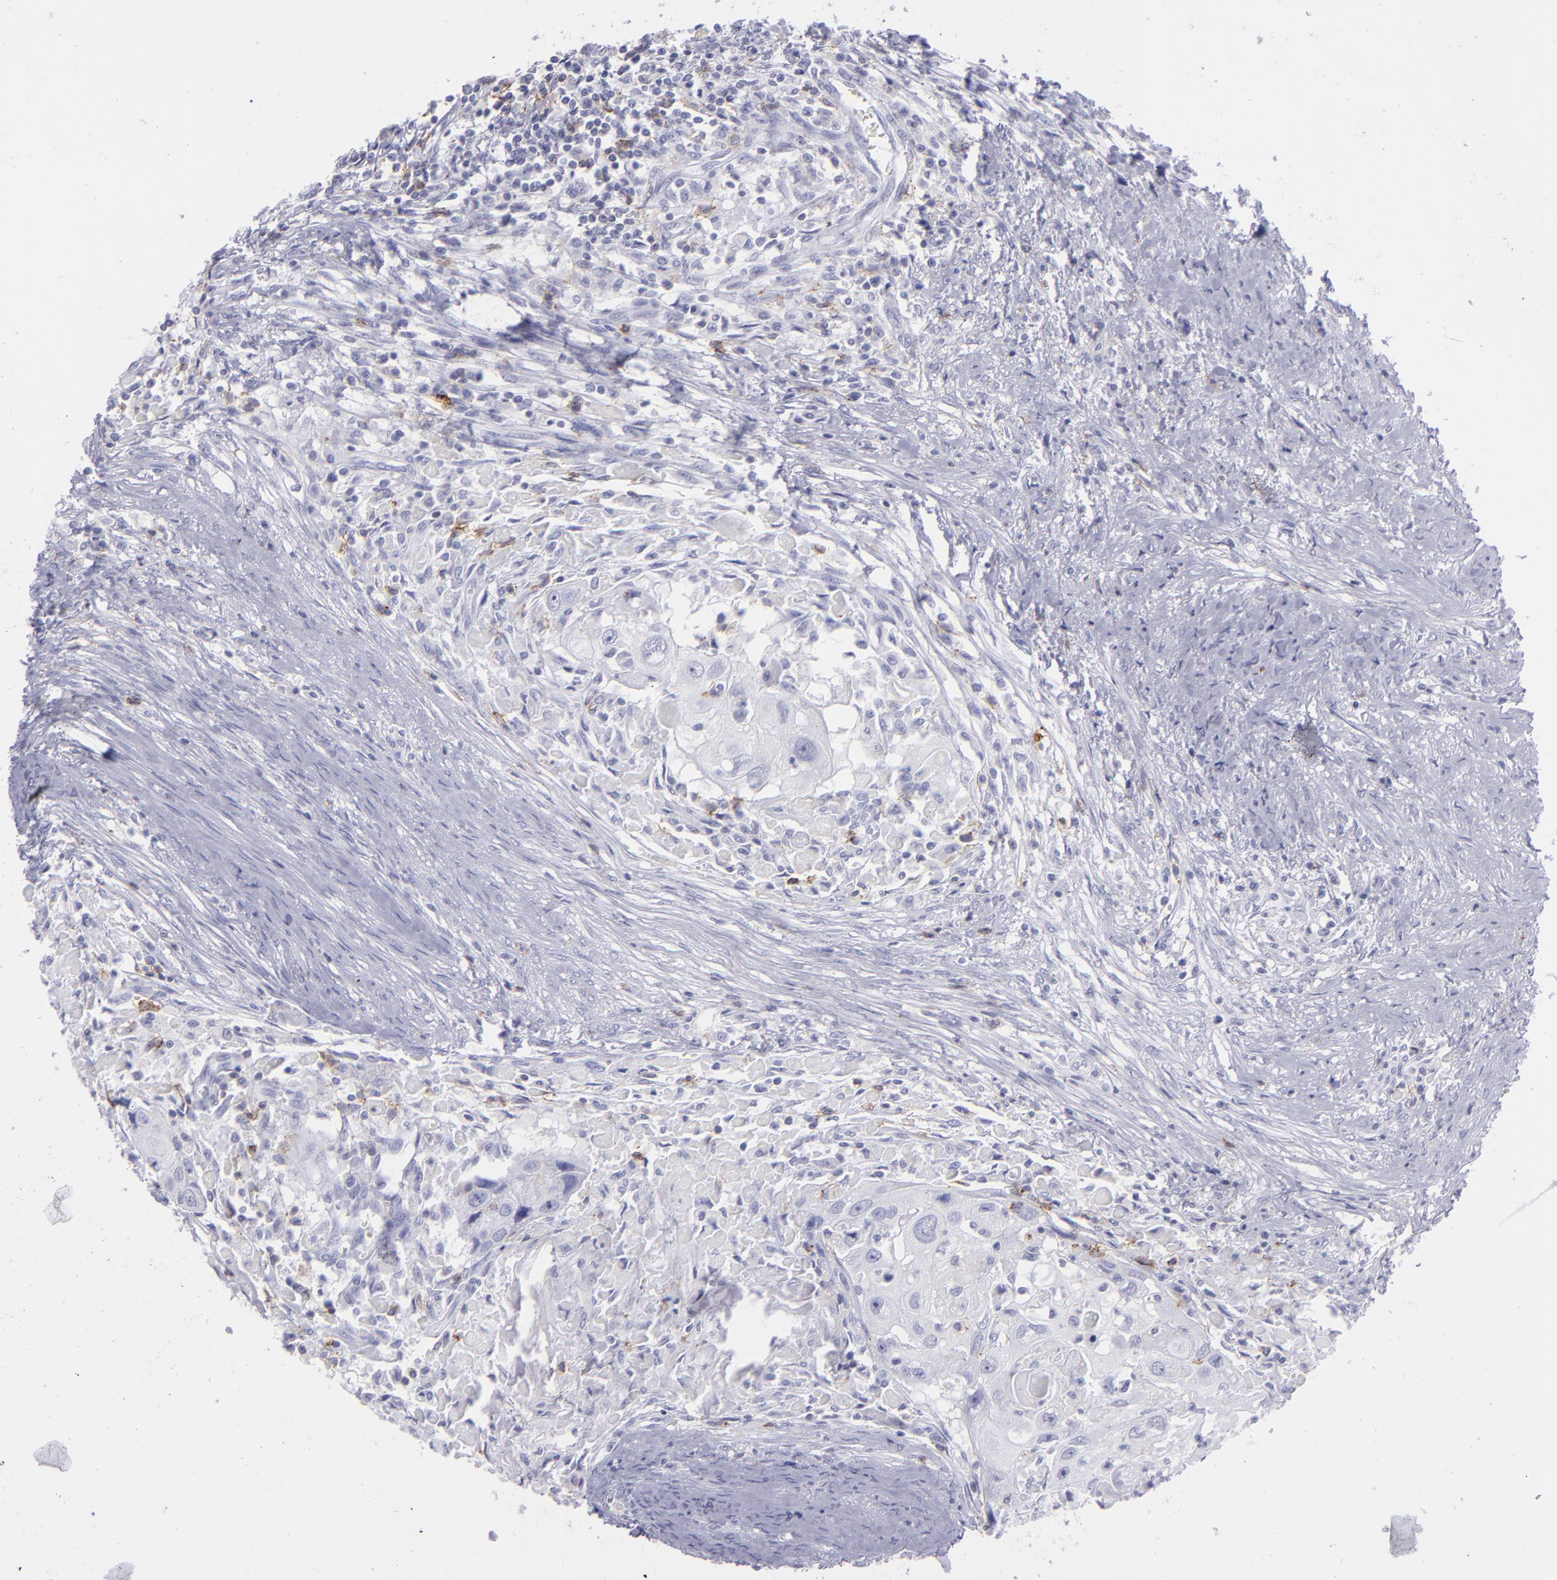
{"staining": {"intensity": "negative", "quantity": "none", "location": "none"}, "tissue": "head and neck cancer", "cell_type": "Tumor cells", "image_type": "cancer", "snomed": [{"axis": "morphology", "description": "Squamous cell carcinoma, NOS"}, {"axis": "topography", "description": "Head-Neck"}], "caption": "This histopathology image is of squamous cell carcinoma (head and neck) stained with immunohistochemistry (IHC) to label a protein in brown with the nuclei are counter-stained blue. There is no positivity in tumor cells.", "gene": "SELPLG", "patient": {"sex": "male", "age": 64}}